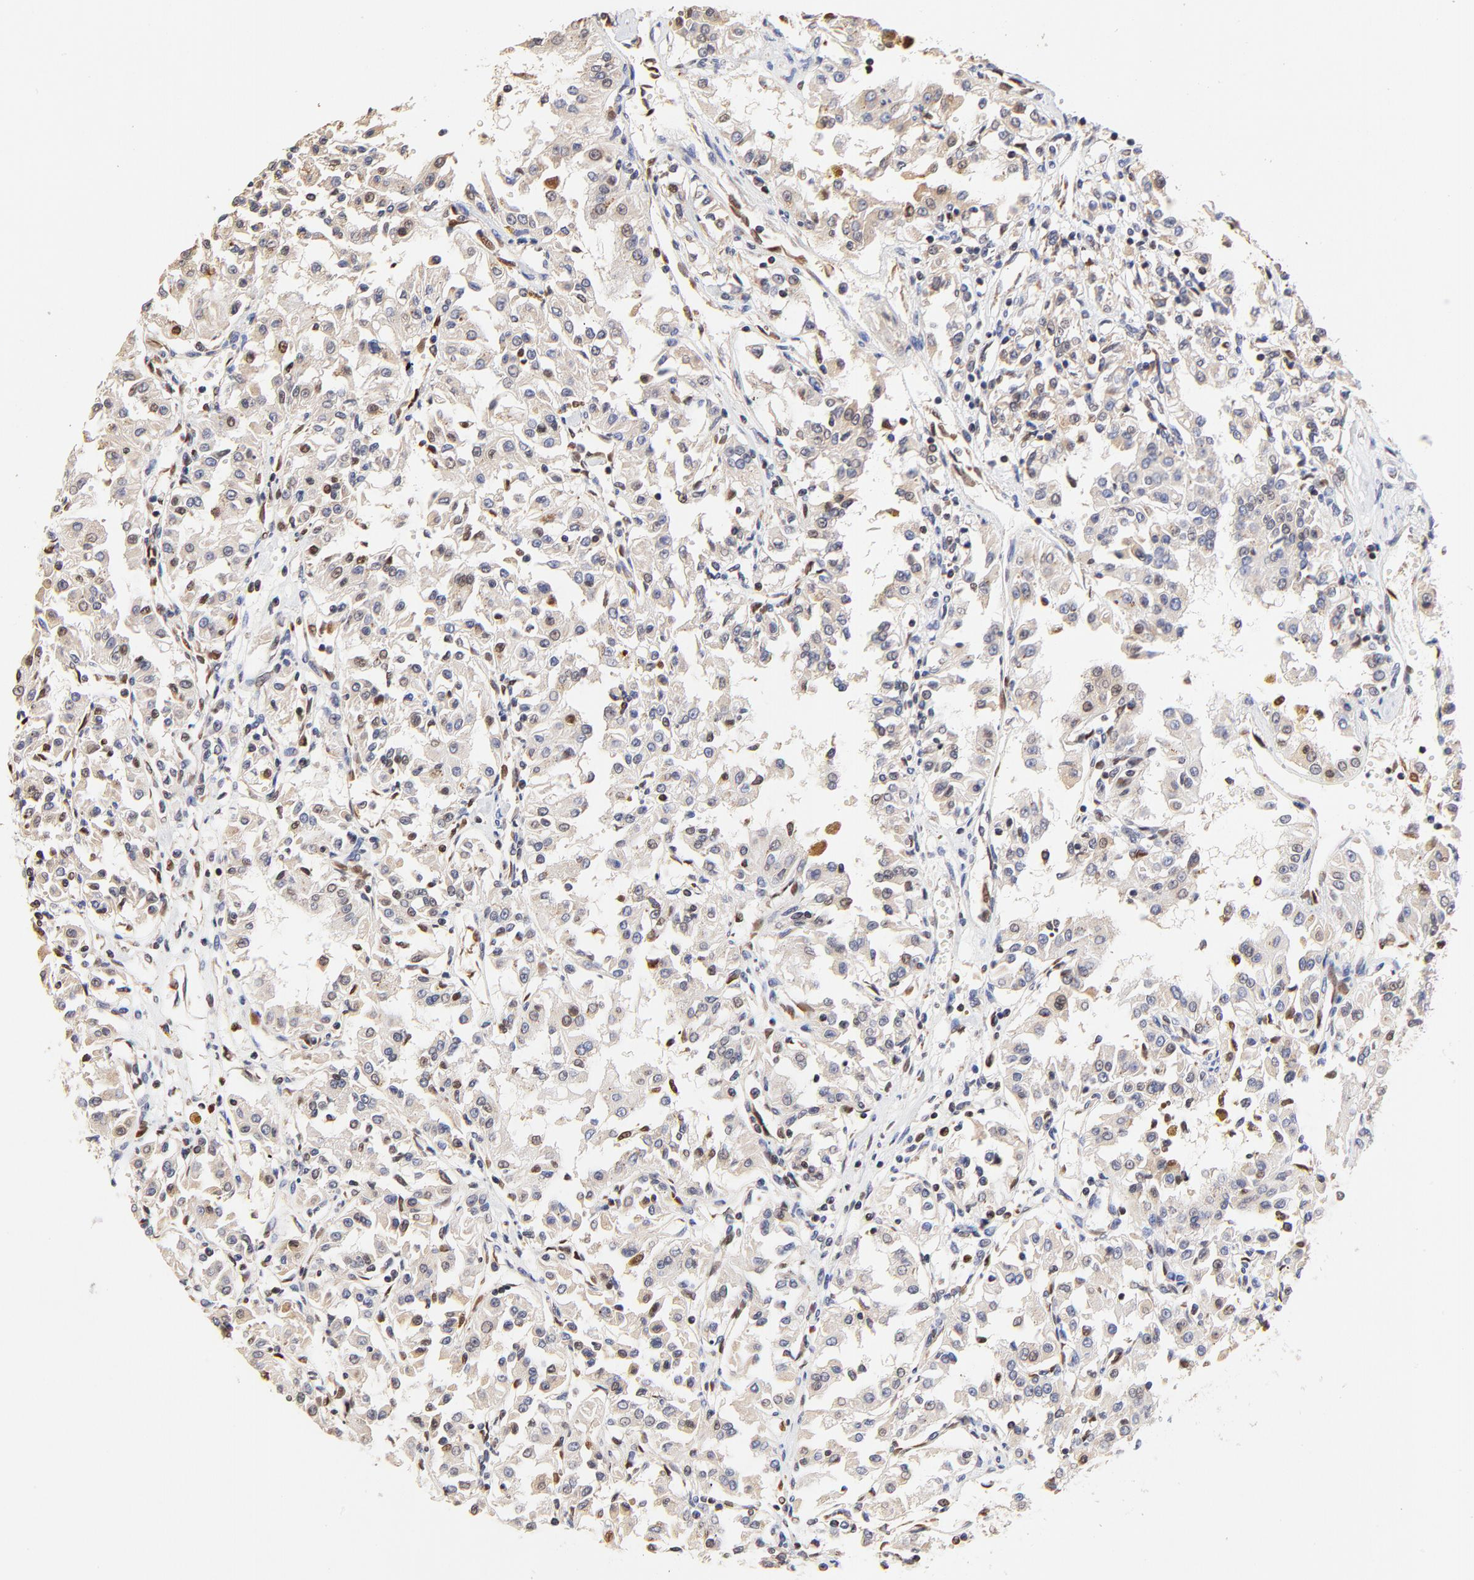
{"staining": {"intensity": "weak", "quantity": ">75%", "location": "cytoplasmic/membranous"}, "tissue": "renal cancer", "cell_type": "Tumor cells", "image_type": "cancer", "snomed": [{"axis": "morphology", "description": "Adenocarcinoma, NOS"}, {"axis": "topography", "description": "Kidney"}], "caption": "Protein expression analysis of human renal adenocarcinoma reveals weak cytoplasmic/membranous staining in approximately >75% of tumor cells.", "gene": "SSBP1", "patient": {"sex": "male", "age": 78}}